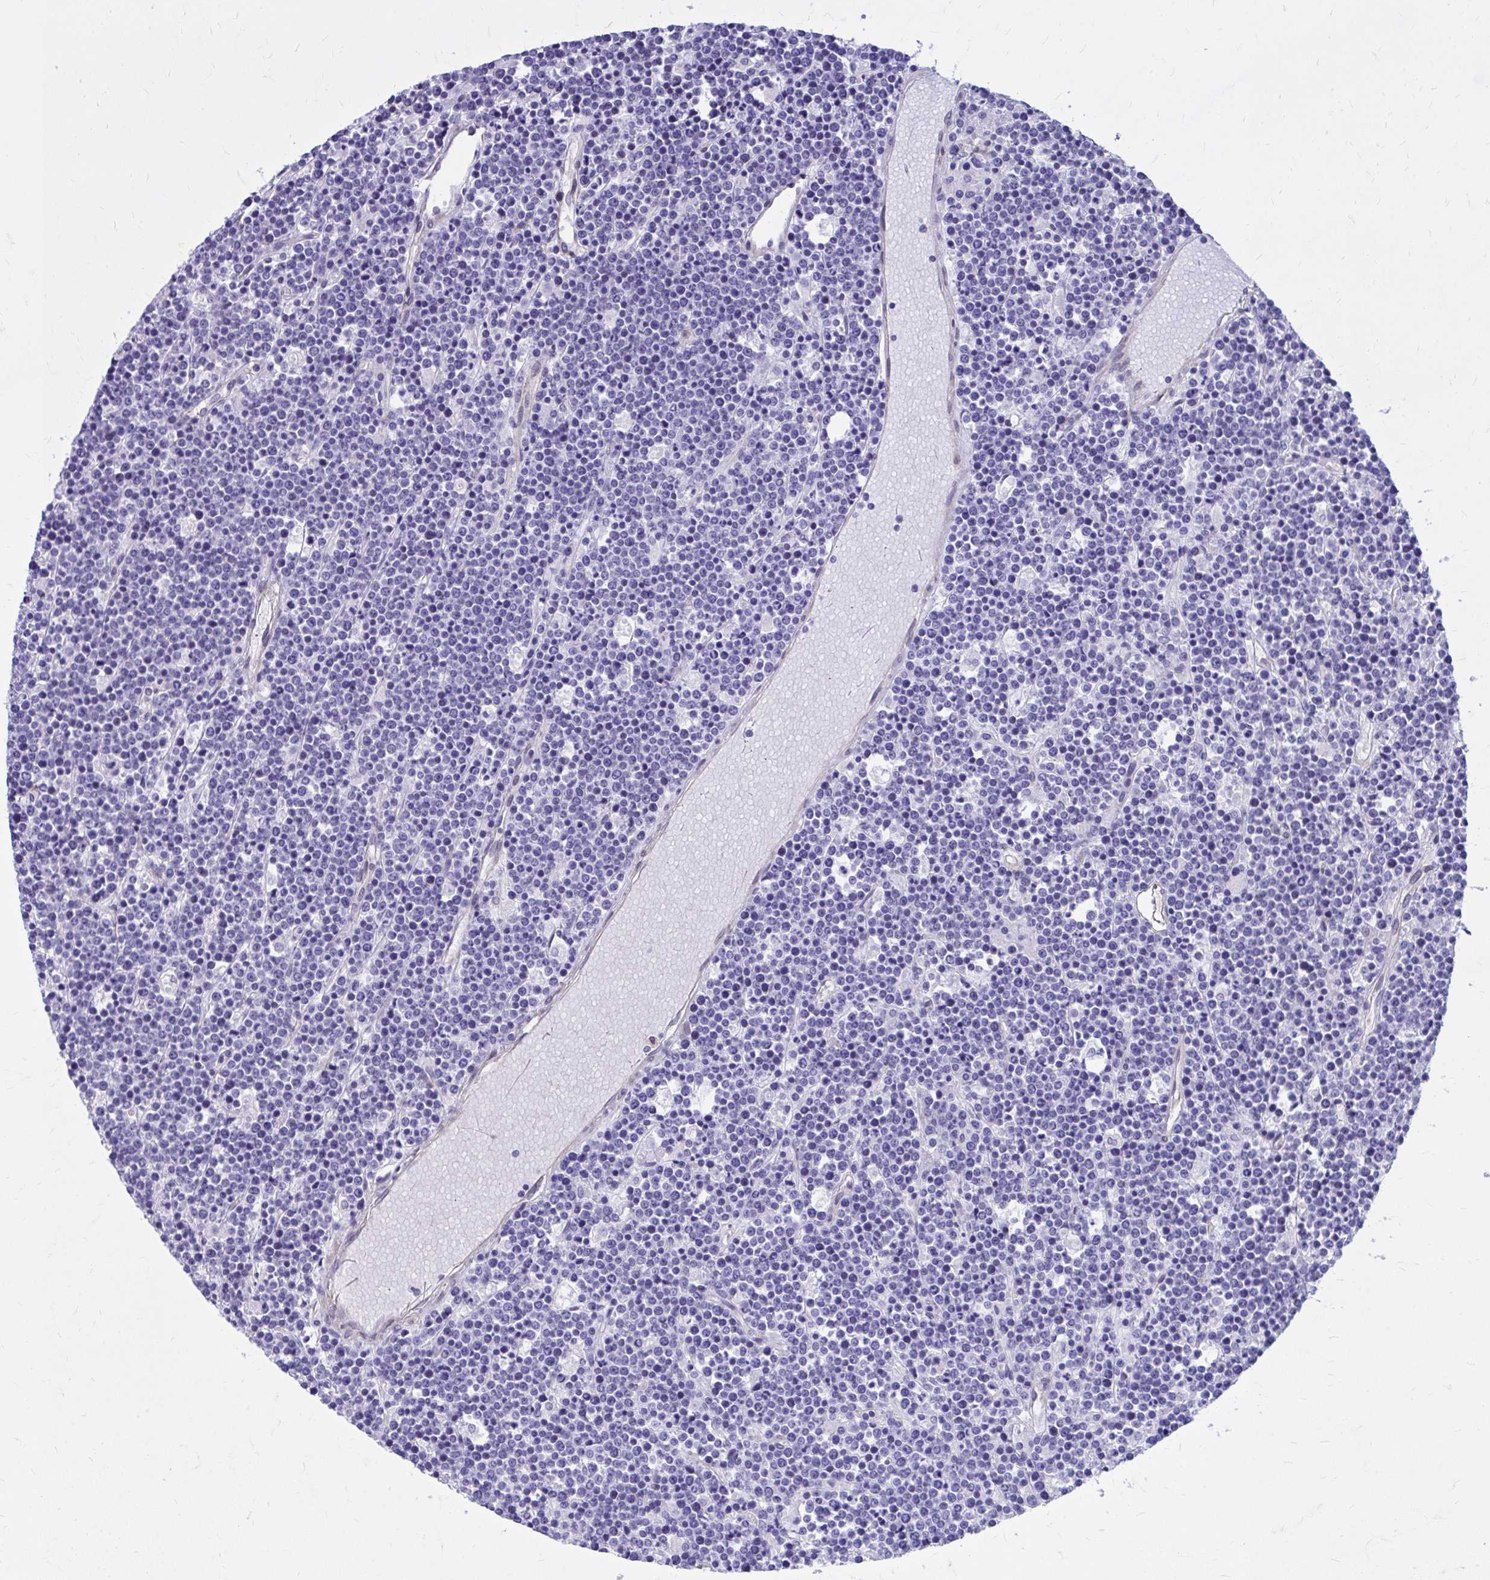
{"staining": {"intensity": "negative", "quantity": "none", "location": "none"}, "tissue": "lymphoma", "cell_type": "Tumor cells", "image_type": "cancer", "snomed": [{"axis": "morphology", "description": "Malignant lymphoma, non-Hodgkin's type, High grade"}, {"axis": "topography", "description": "Ovary"}], "caption": "Lymphoma stained for a protein using IHC displays no expression tumor cells.", "gene": "ADAMTSL1", "patient": {"sex": "female", "age": 56}}